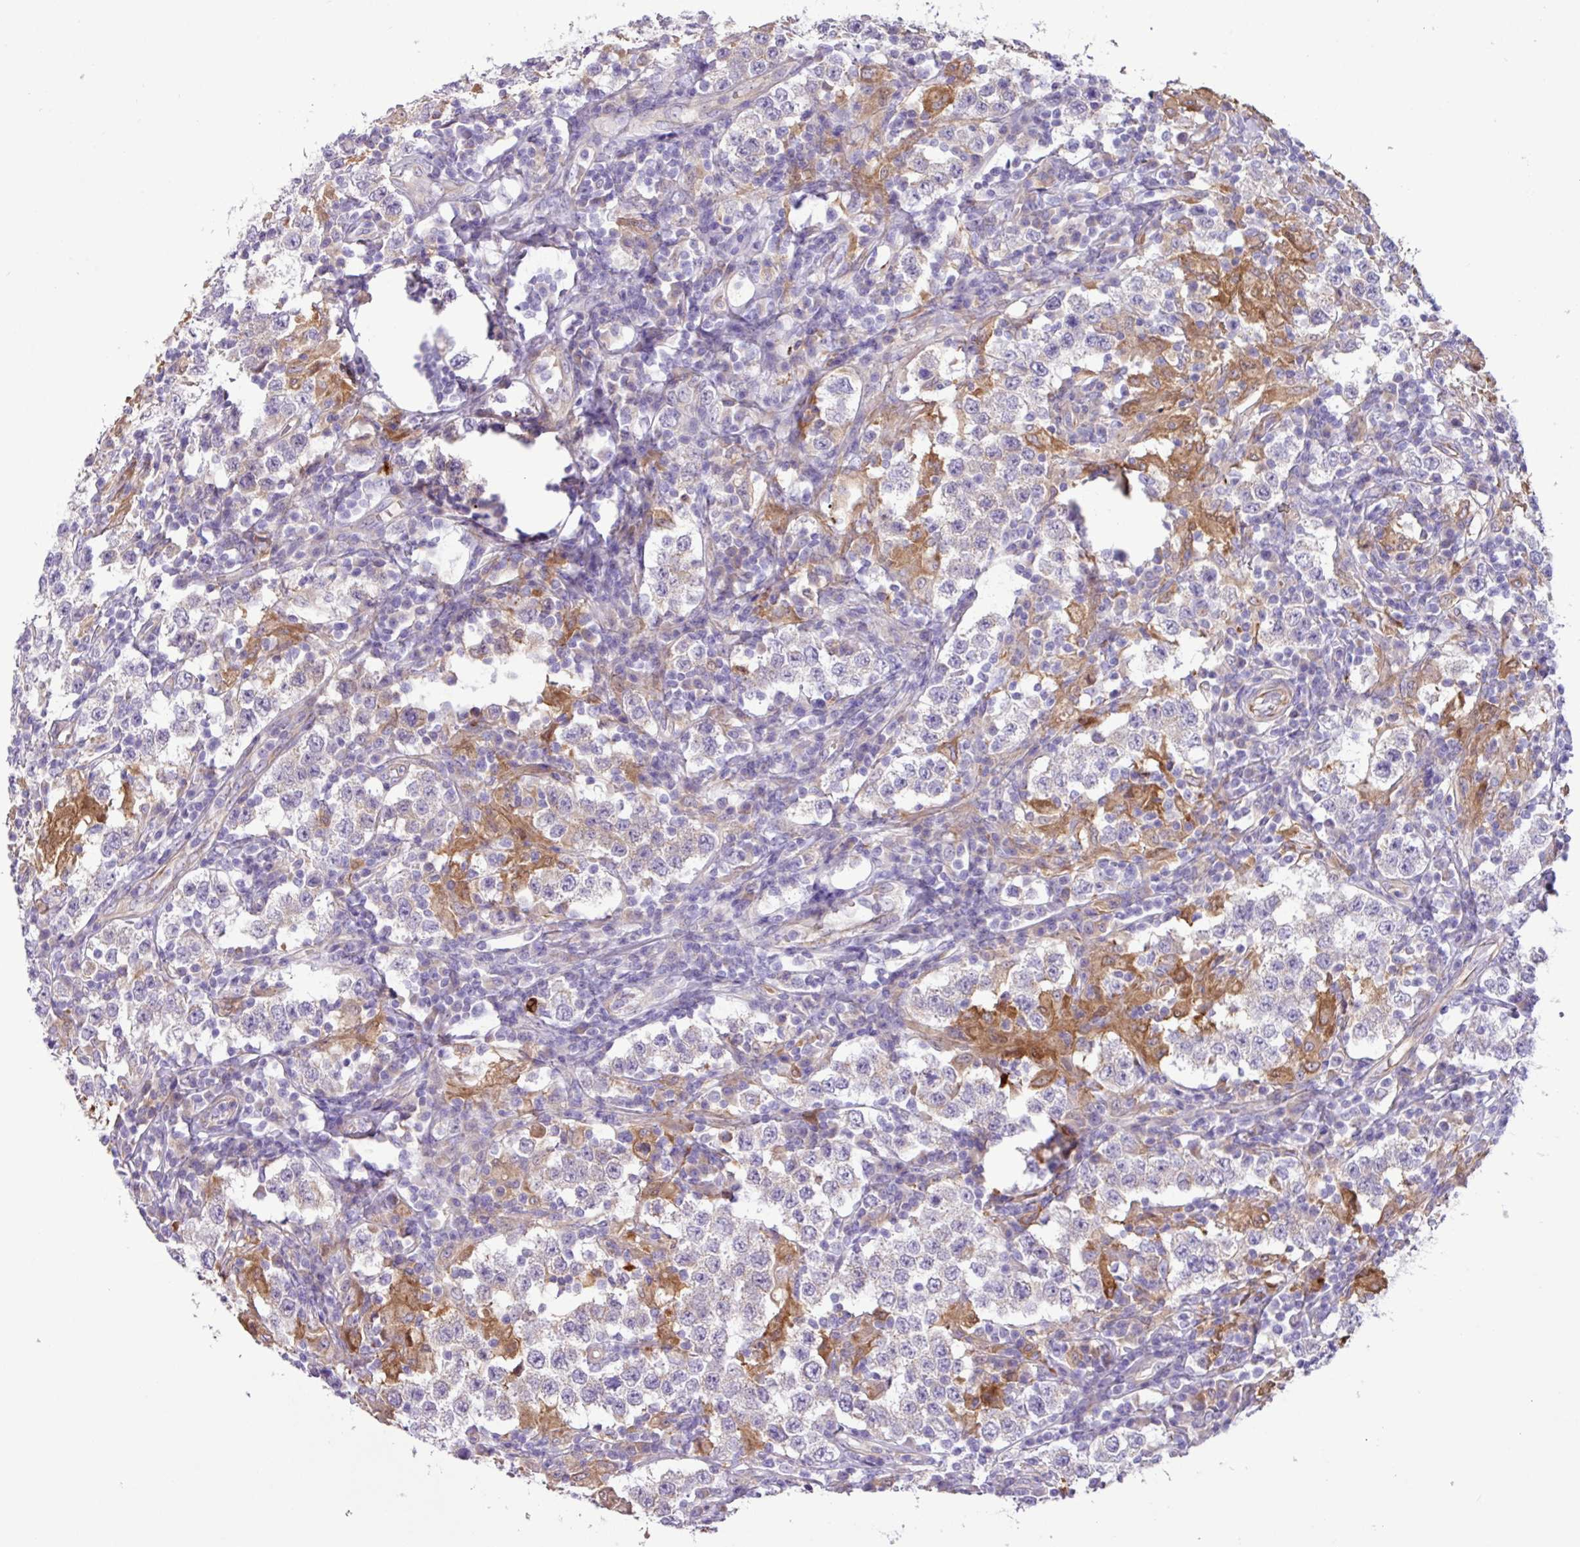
{"staining": {"intensity": "negative", "quantity": "none", "location": "none"}, "tissue": "testis cancer", "cell_type": "Tumor cells", "image_type": "cancer", "snomed": [{"axis": "morphology", "description": "Seminoma, NOS"}, {"axis": "morphology", "description": "Carcinoma, Embryonal, NOS"}, {"axis": "topography", "description": "Testis"}], "caption": "Immunohistochemical staining of testis cancer exhibits no significant expression in tumor cells.", "gene": "MRM2", "patient": {"sex": "male", "age": 41}}